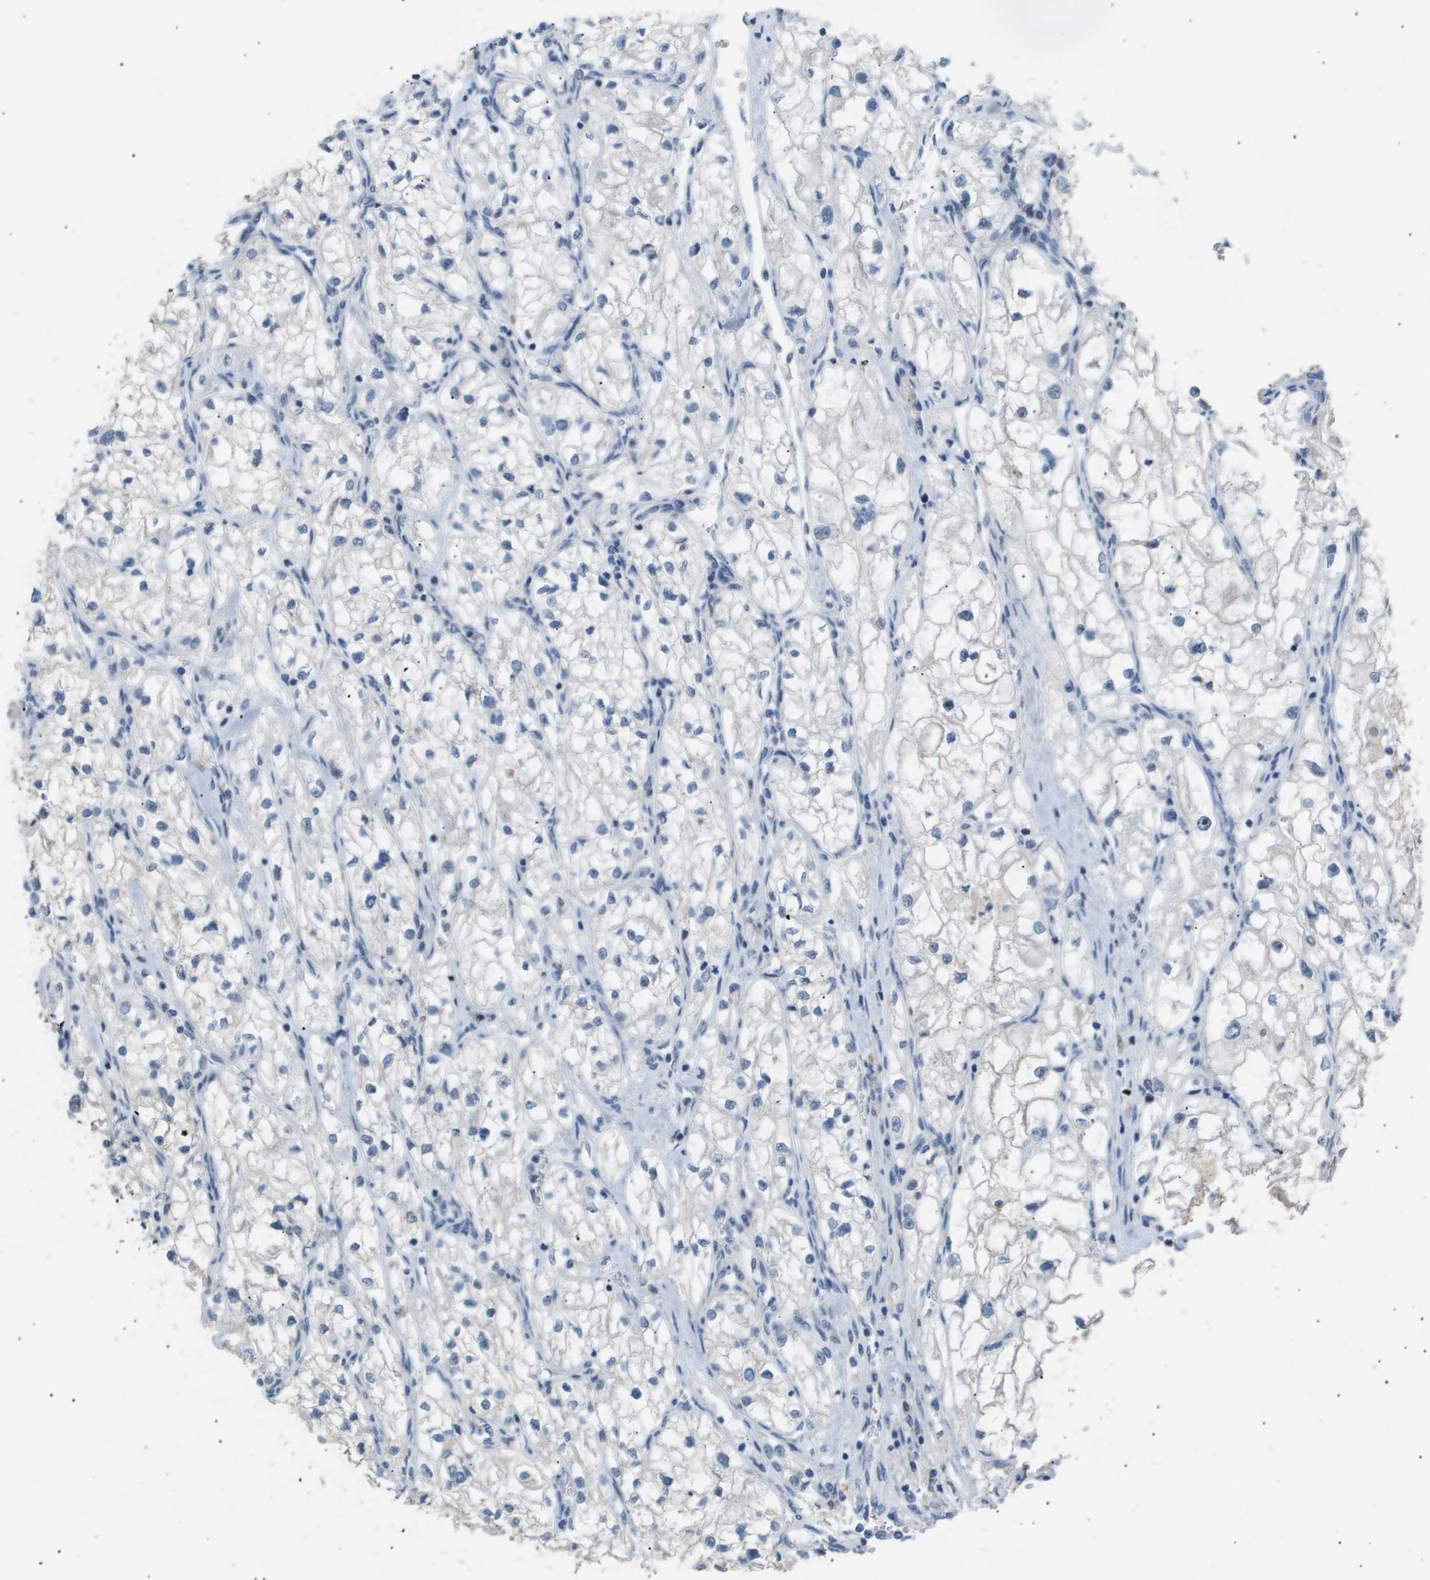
{"staining": {"intensity": "negative", "quantity": "none", "location": "none"}, "tissue": "renal cancer", "cell_type": "Tumor cells", "image_type": "cancer", "snomed": [{"axis": "morphology", "description": "Adenocarcinoma, NOS"}, {"axis": "topography", "description": "Kidney"}], "caption": "There is no significant positivity in tumor cells of renal cancer (adenocarcinoma).", "gene": "AKR1A1", "patient": {"sex": "female", "age": 70}}